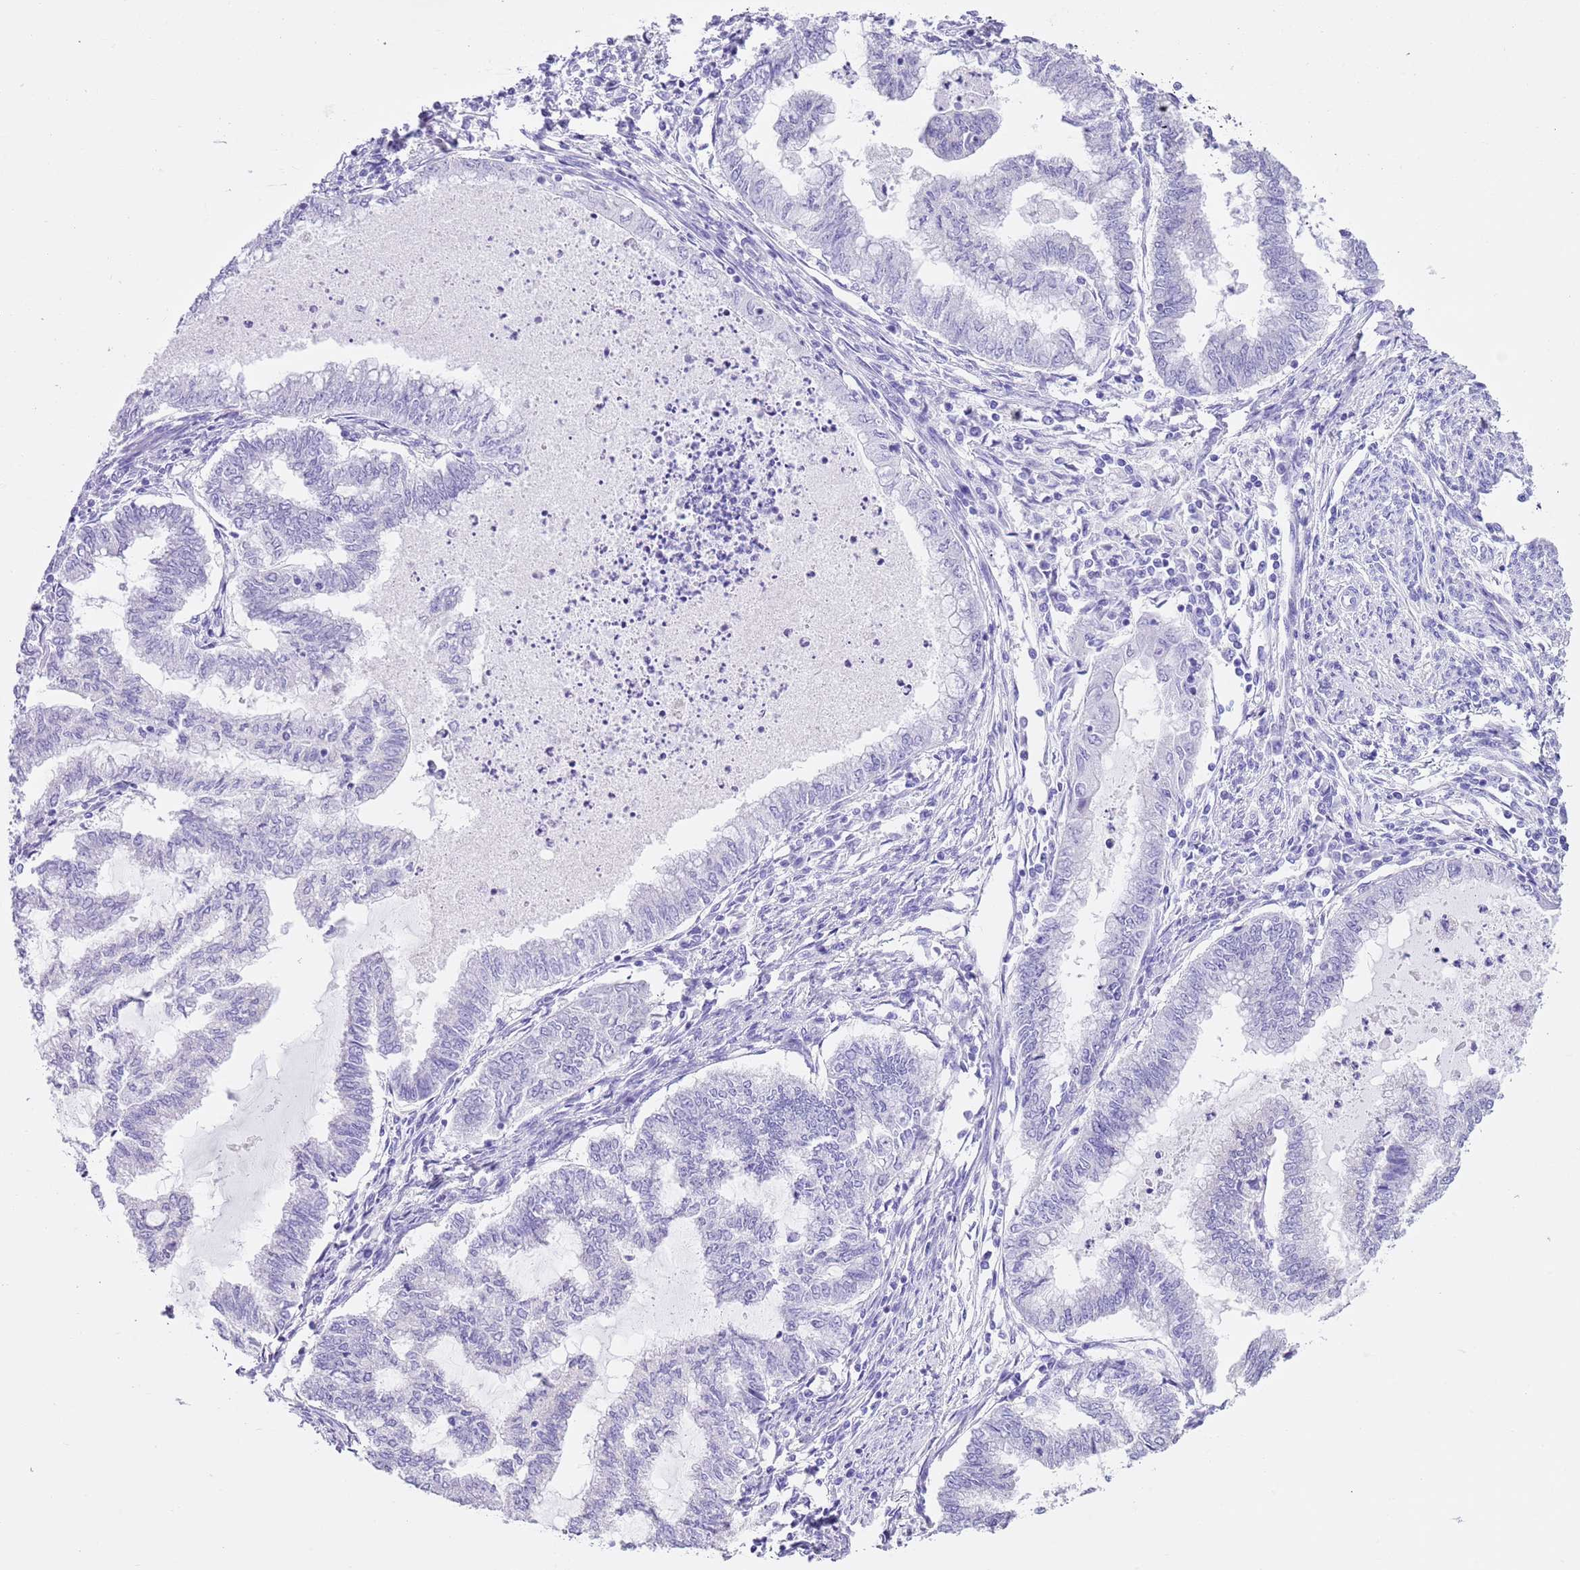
{"staining": {"intensity": "negative", "quantity": "none", "location": "none"}, "tissue": "endometrial cancer", "cell_type": "Tumor cells", "image_type": "cancer", "snomed": [{"axis": "morphology", "description": "Adenocarcinoma, NOS"}, {"axis": "topography", "description": "Endometrium"}], "caption": "This is an IHC histopathology image of adenocarcinoma (endometrial). There is no positivity in tumor cells.", "gene": "TMEM185B", "patient": {"sex": "female", "age": 79}}